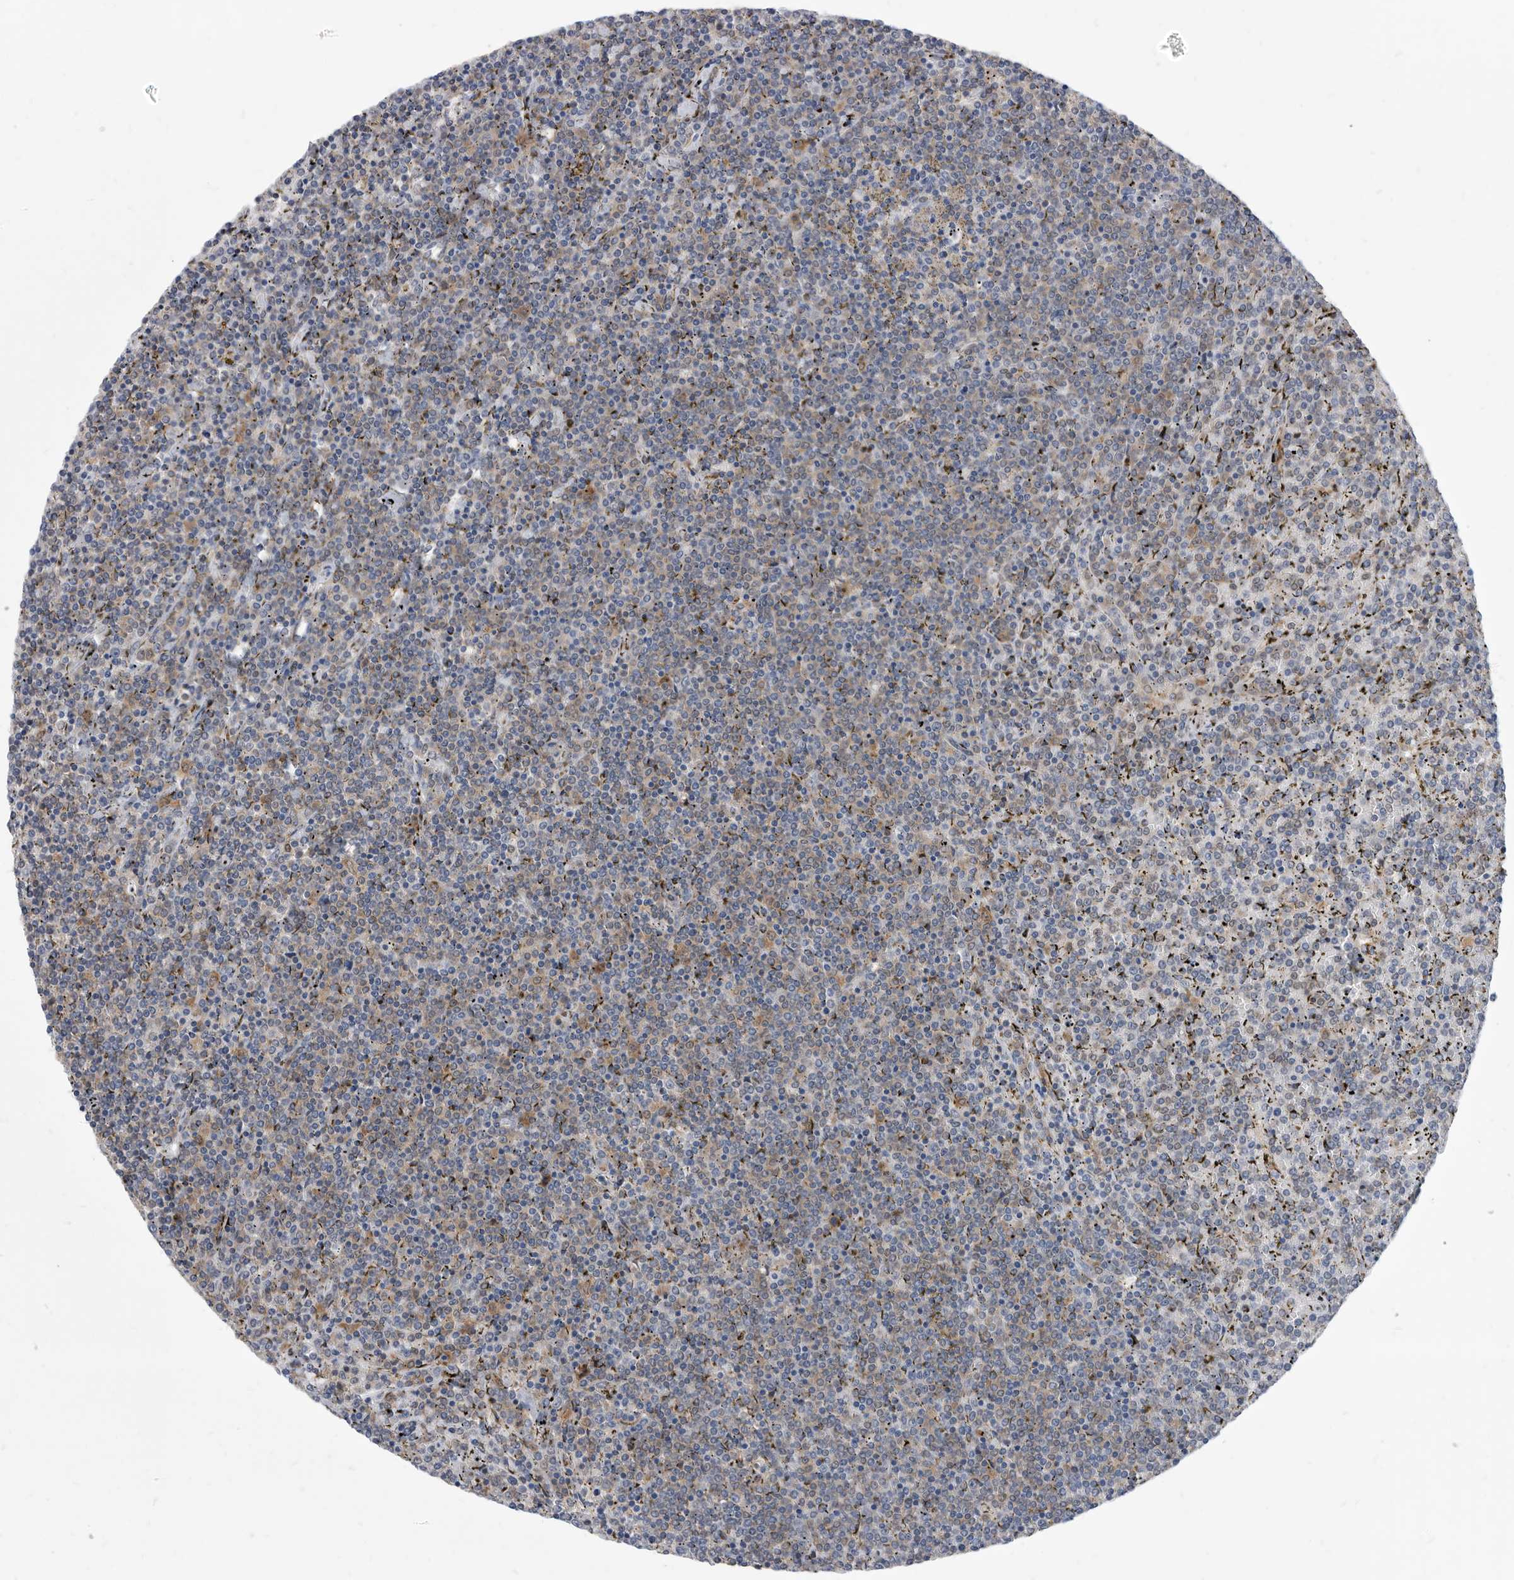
{"staining": {"intensity": "moderate", "quantity": "25%-75%", "location": "cytoplasmic/membranous"}, "tissue": "lymphoma", "cell_type": "Tumor cells", "image_type": "cancer", "snomed": [{"axis": "morphology", "description": "Malignant lymphoma, non-Hodgkin's type, Low grade"}, {"axis": "topography", "description": "Spleen"}], "caption": "Low-grade malignant lymphoma, non-Hodgkin's type was stained to show a protein in brown. There is medium levels of moderate cytoplasmic/membranous staining in about 25%-75% of tumor cells. The protein is stained brown, and the nuclei are stained in blue (DAB (3,3'-diaminobenzidine) IHC with brightfield microscopy, high magnification).", "gene": "CCT4", "patient": {"sex": "female", "age": 19}}